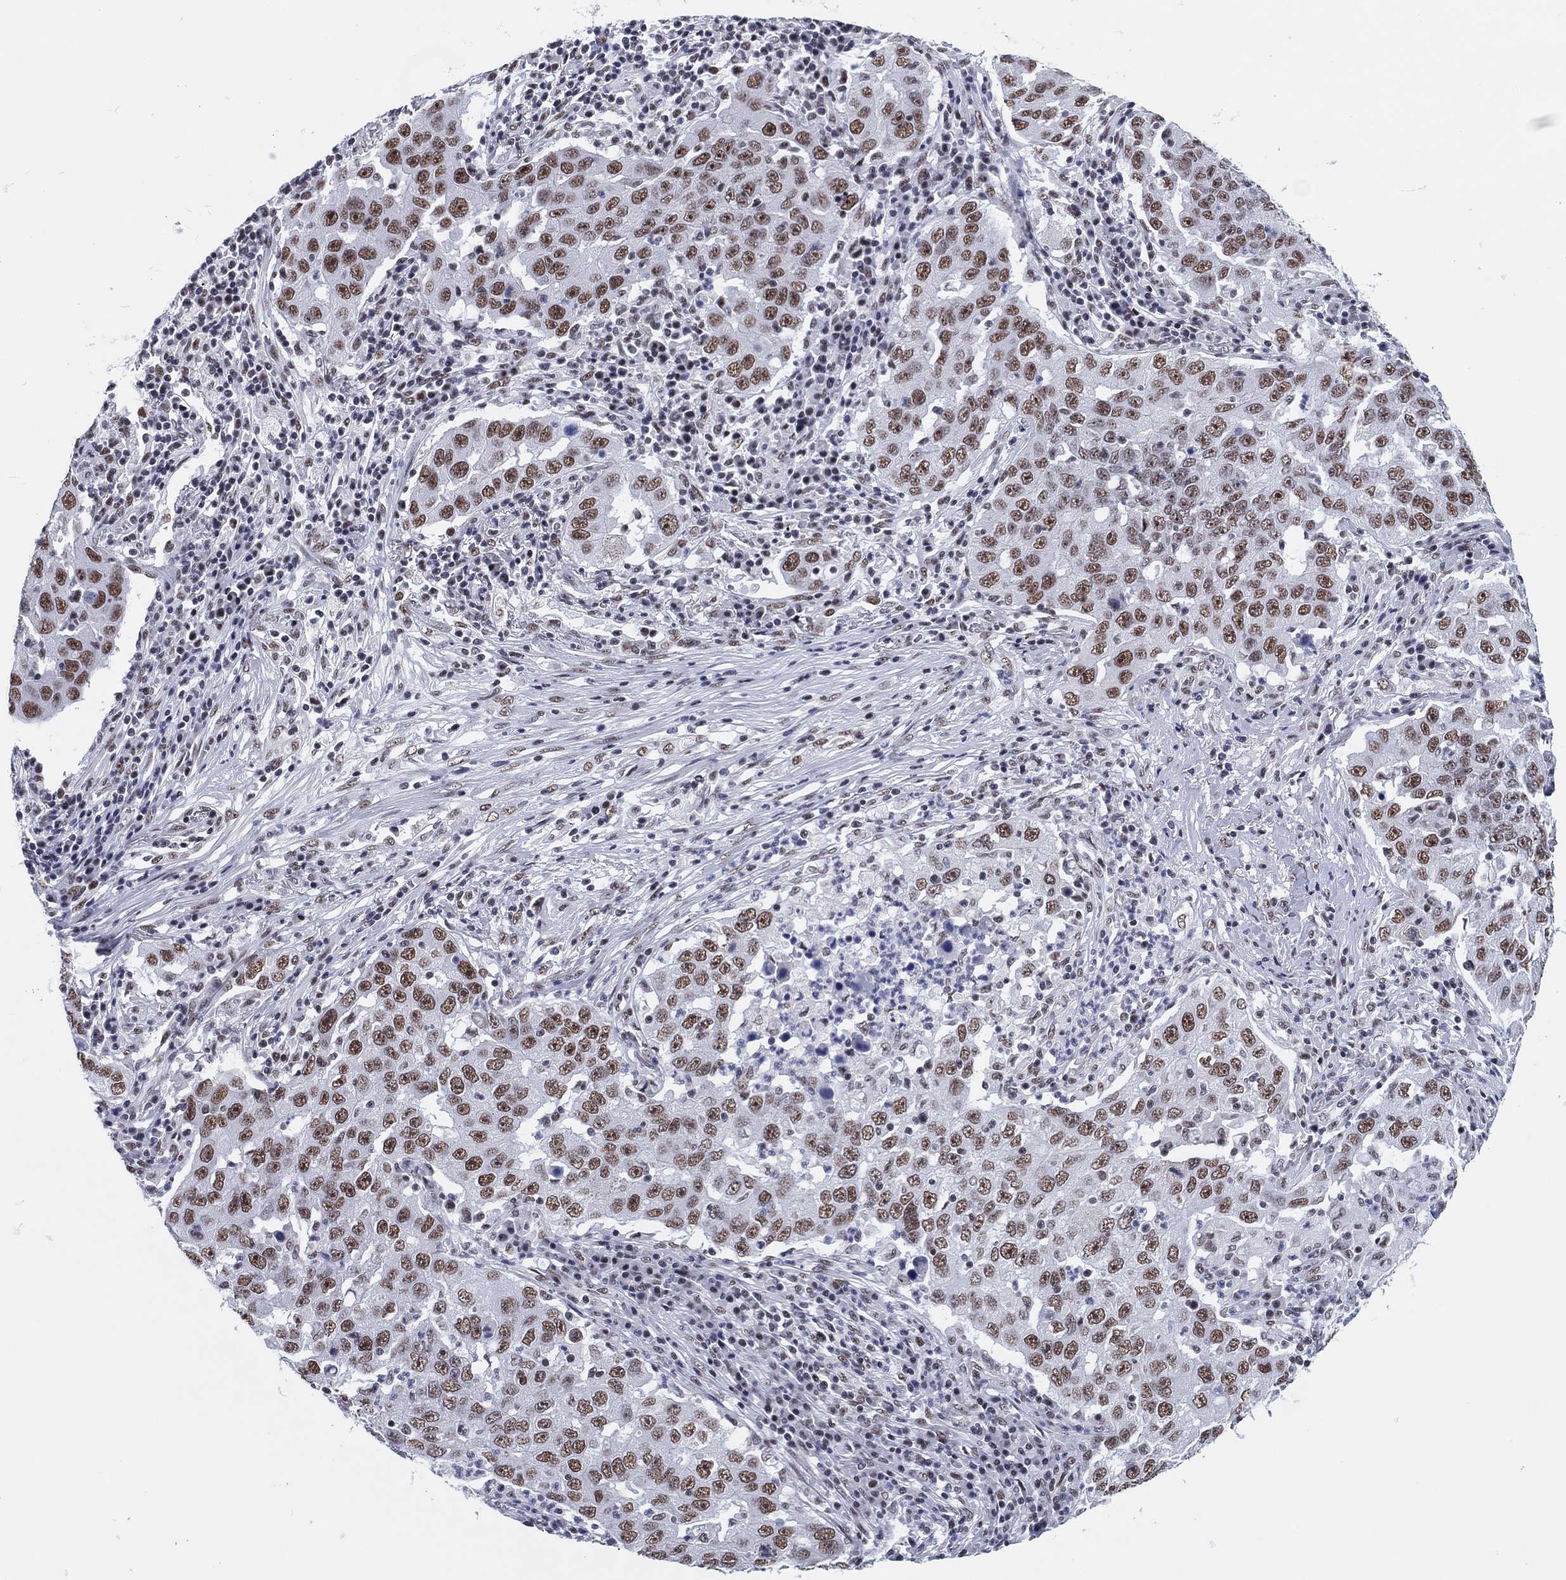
{"staining": {"intensity": "moderate", "quantity": ">75%", "location": "nuclear"}, "tissue": "lung cancer", "cell_type": "Tumor cells", "image_type": "cancer", "snomed": [{"axis": "morphology", "description": "Adenocarcinoma, NOS"}, {"axis": "topography", "description": "Lung"}], "caption": "Brown immunohistochemical staining in human lung adenocarcinoma demonstrates moderate nuclear positivity in about >75% of tumor cells.", "gene": "MAPK8IP1", "patient": {"sex": "male", "age": 73}}